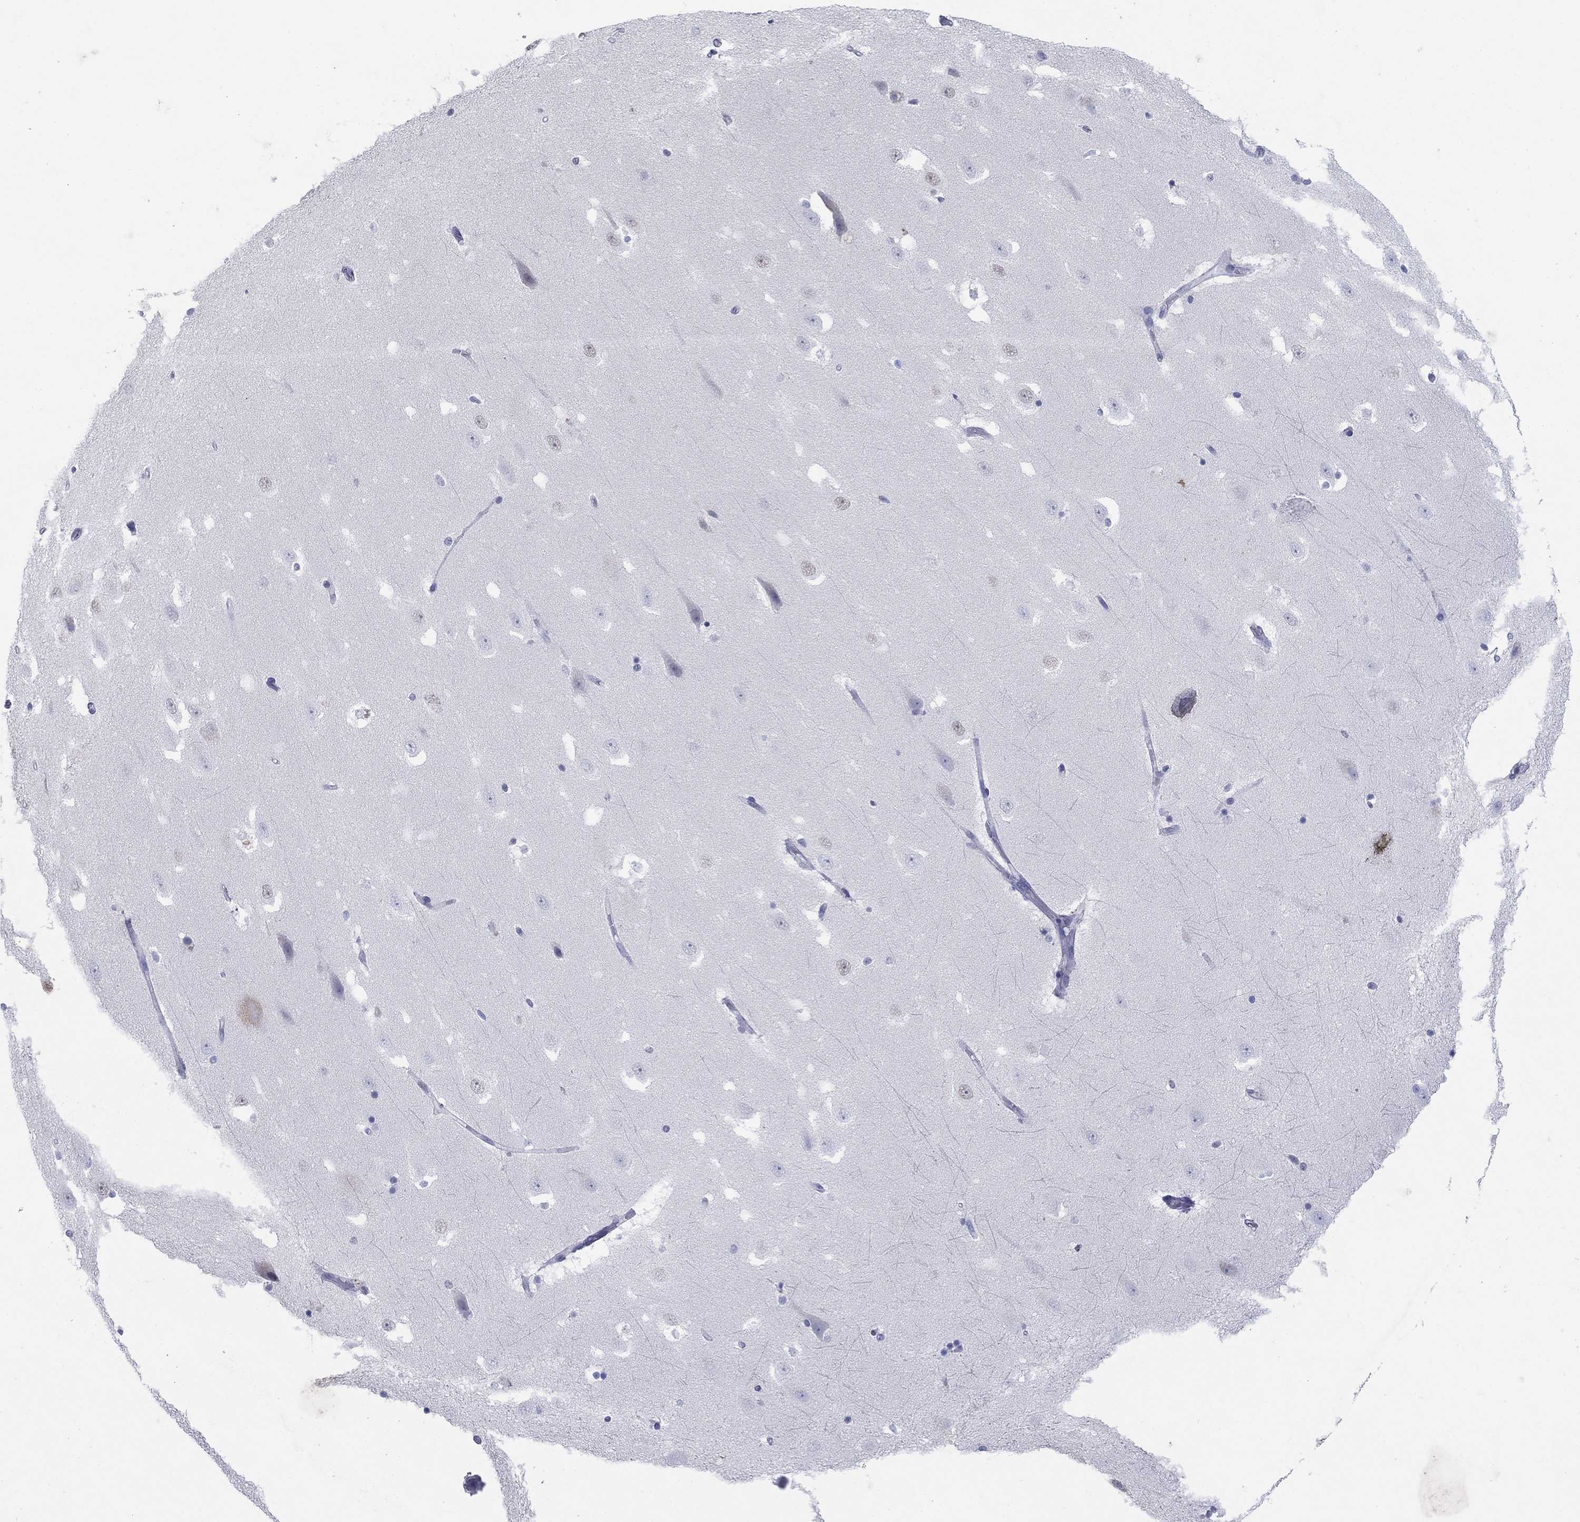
{"staining": {"intensity": "negative", "quantity": "none", "location": "none"}, "tissue": "hippocampus", "cell_type": "Glial cells", "image_type": "normal", "snomed": [{"axis": "morphology", "description": "Normal tissue, NOS"}, {"axis": "topography", "description": "Hippocampus"}], "caption": "DAB (3,3'-diaminobenzidine) immunohistochemical staining of normal human hippocampus exhibits no significant staining in glial cells.", "gene": "KRT75", "patient": {"sex": "male", "age": 49}}